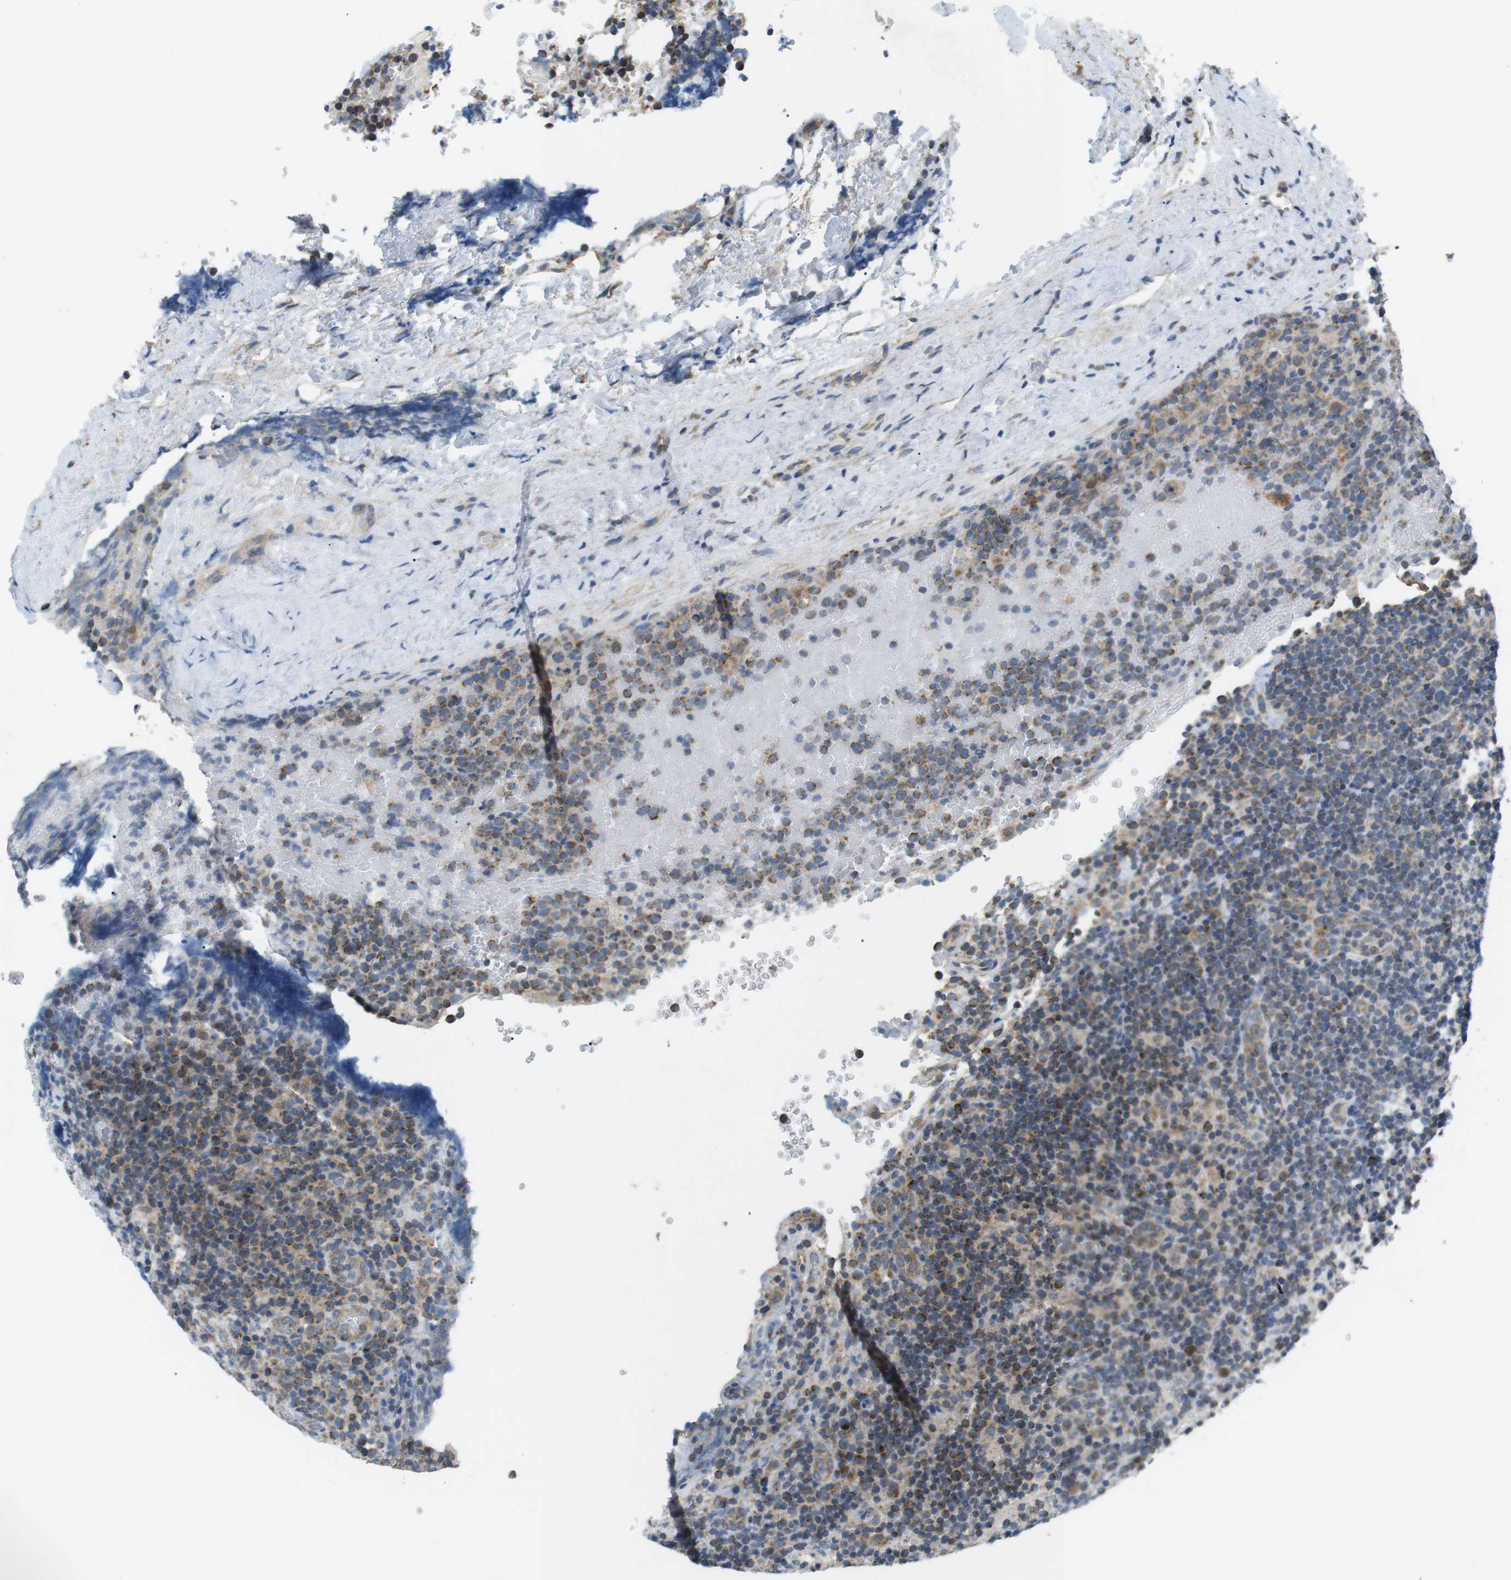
{"staining": {"intensity": "moderate", "quantity": ">75%", "location": "cytoplasmic/membranous"}, "tissue": "lymphoma", "cell_type": "Tumor cells", "image_type": "cancer", "snomed": [{"axis": "morphology", "description": "Malignant lymphoma, non-Hodgkin's type, High grade"}, {"axis": "topography", "description": "Lymph node"}], "caption": "IHC of lymphoma demonstrates medium levels of moderate cytoplasmic/membranous staining in approximately >75% of tumor cells.", "gene": "BACE1", "patient": {"sex": "male", "age": 61}}